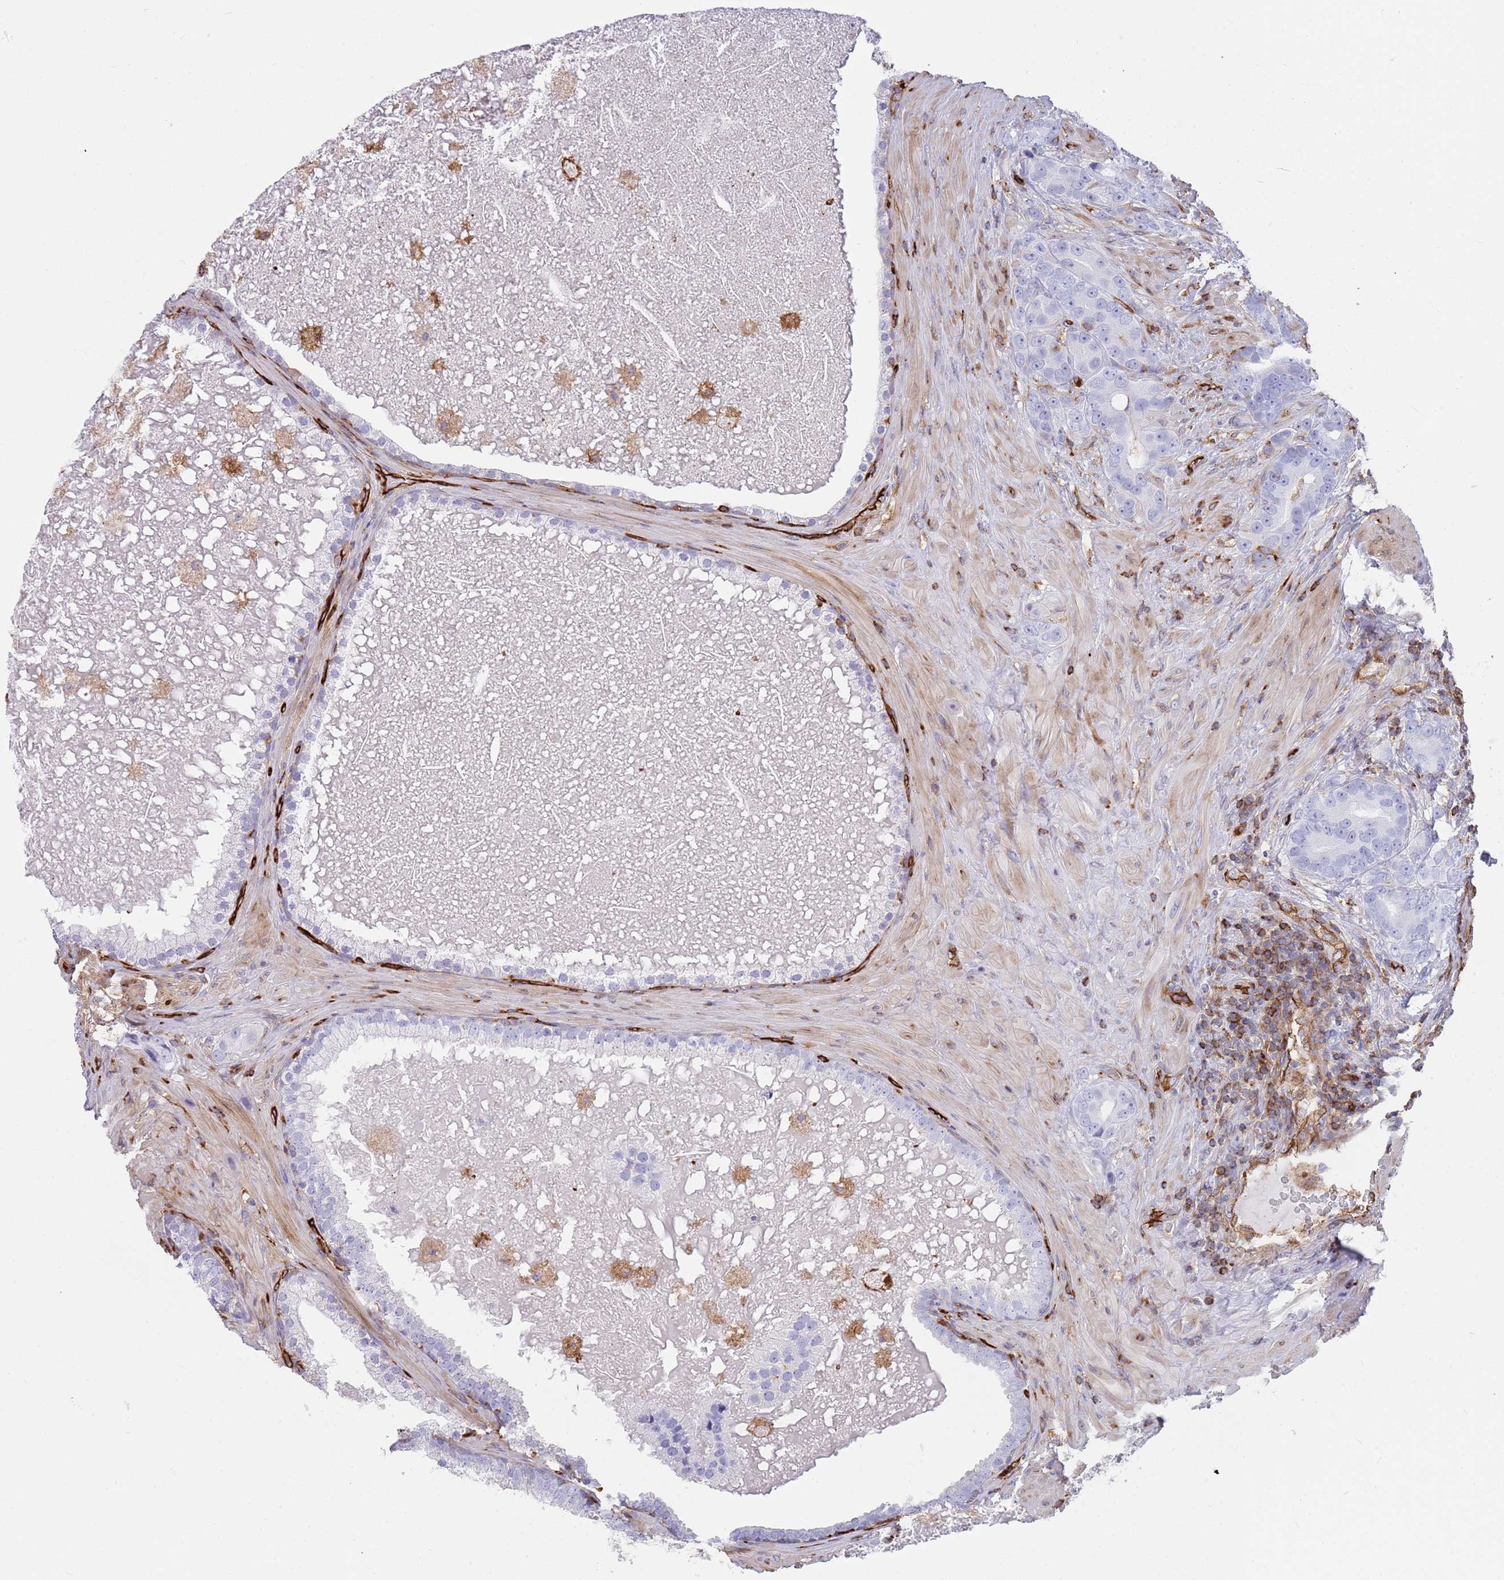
{"staining": {"intensity": "negative", "quantity": "none", "location": "none"}, "tissue": "prostate cancer", "cell_type": "Tumor cells", "image_type": "cancer", "snomed": [{"axis": "morphology", "description": "Adenocarcinoma, High grade"}, {"axis": "topography", "description": "Prostate"}], "caption": "Prostate cancer (high-grade adenocarcinoma) was stained to show a protein in brown. There is no significant positivity in tumor cells. (DAB (3,3'-diaminobenzidine) IHC visualized using brightfield microscopy, high magnification).", "gene": "KBTBD7", "patient": {"sex": "male", "age": 55}}